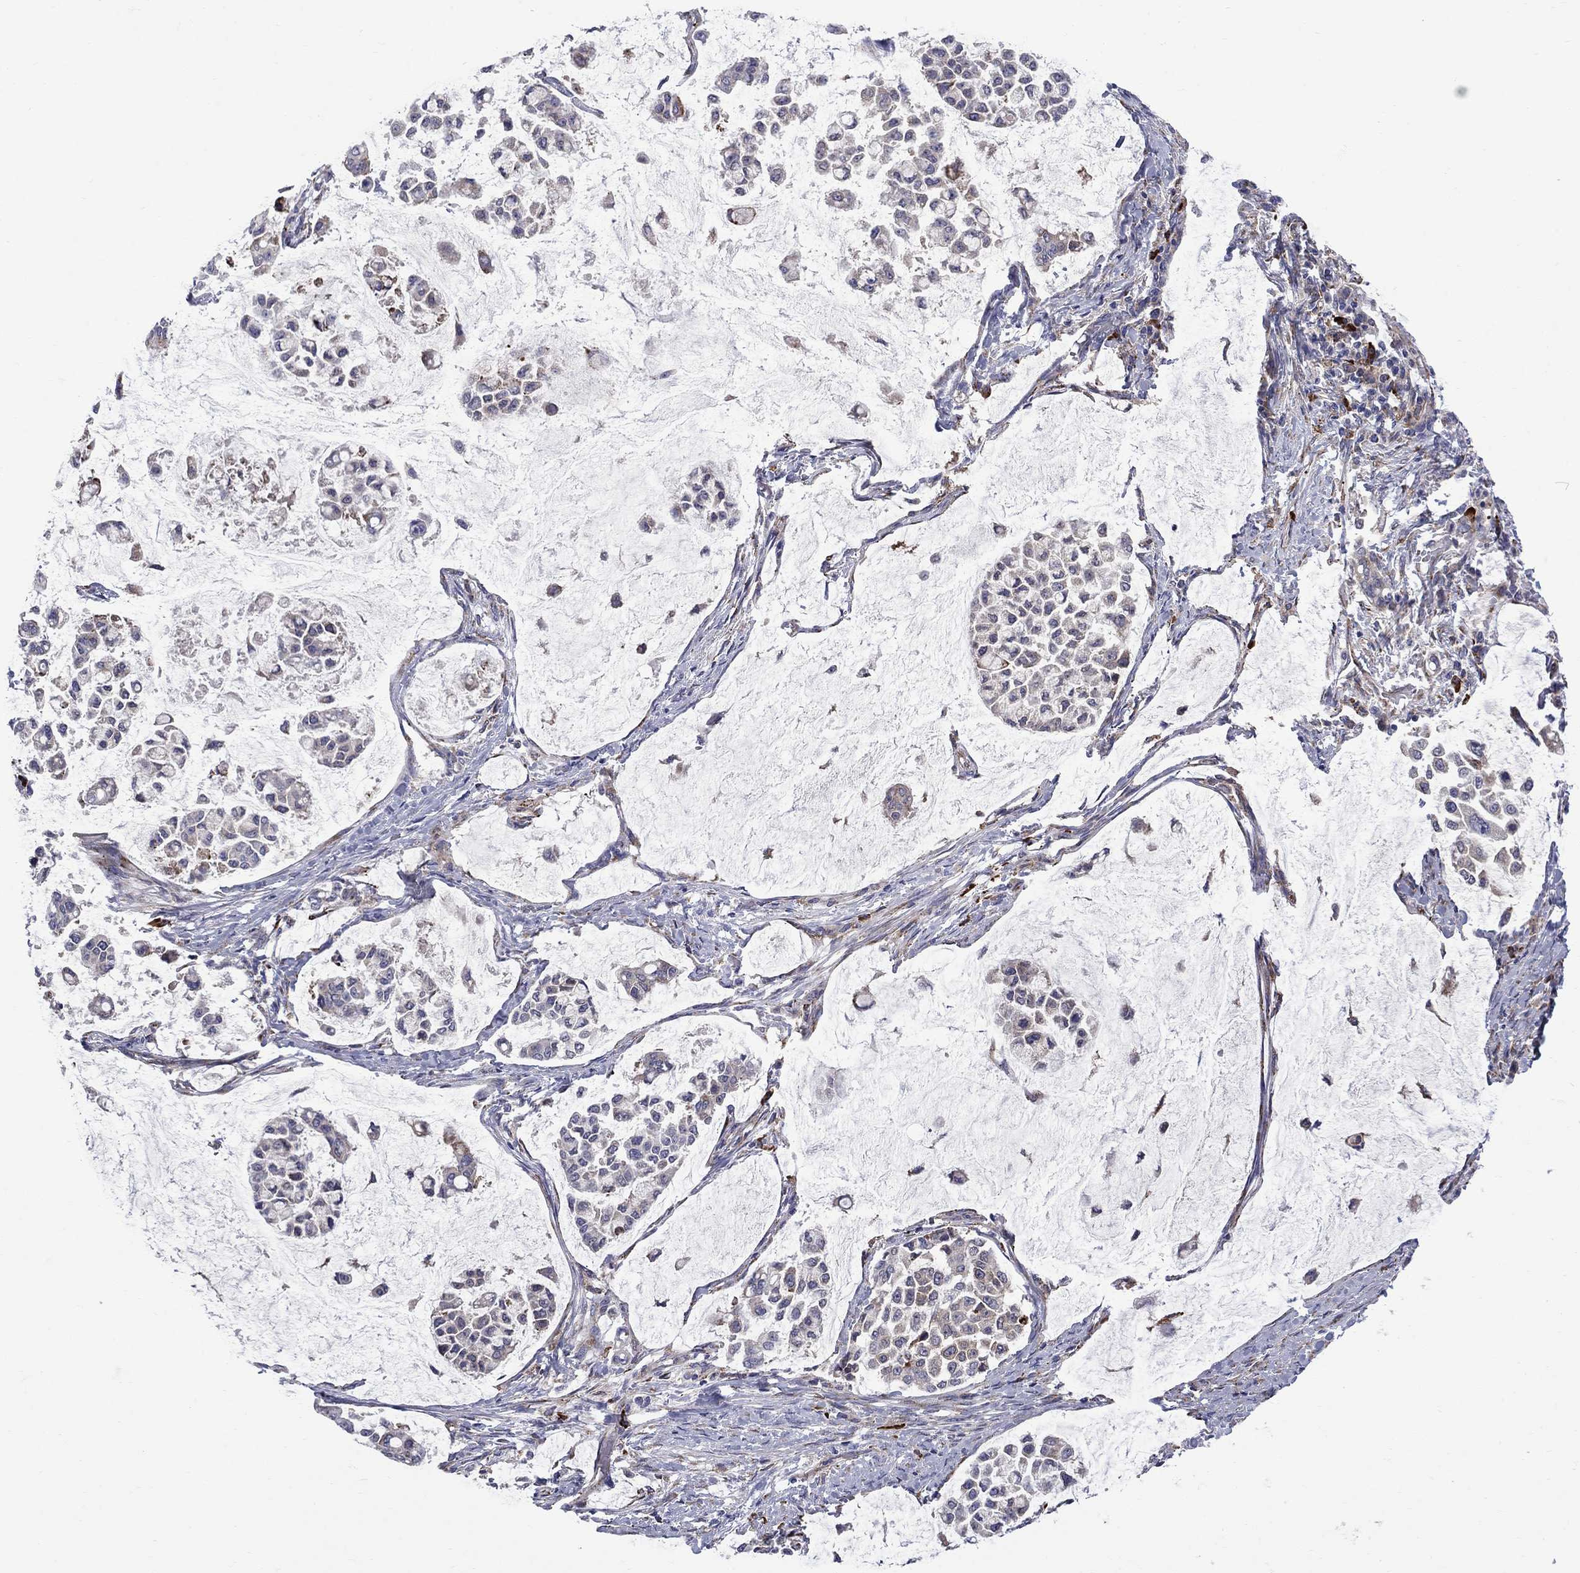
{"staining": {"intensity": "moderate", "quantity": "<25%", "location": "cytoplasmic/membranous"}, "tissue": "stomach cancer", "cell_type": "Tumor cells", "image_type": "cancer", "snomed": [{"axis": "morphology", "description": "Adenocarcinoma, NOS"}, {"axis": "topography", "description": "Stomach"}], "caption": "A high-resolution micrograph shows immunohistochemistry (IHC) staining of stomach cancer (adenocarcinoma), which reveals moderate cytoplasmic/membranous positivity in approximately <25% of tumor cells.", "gene": "ASNS", "patient": {"sex": "male", "age": 82}}